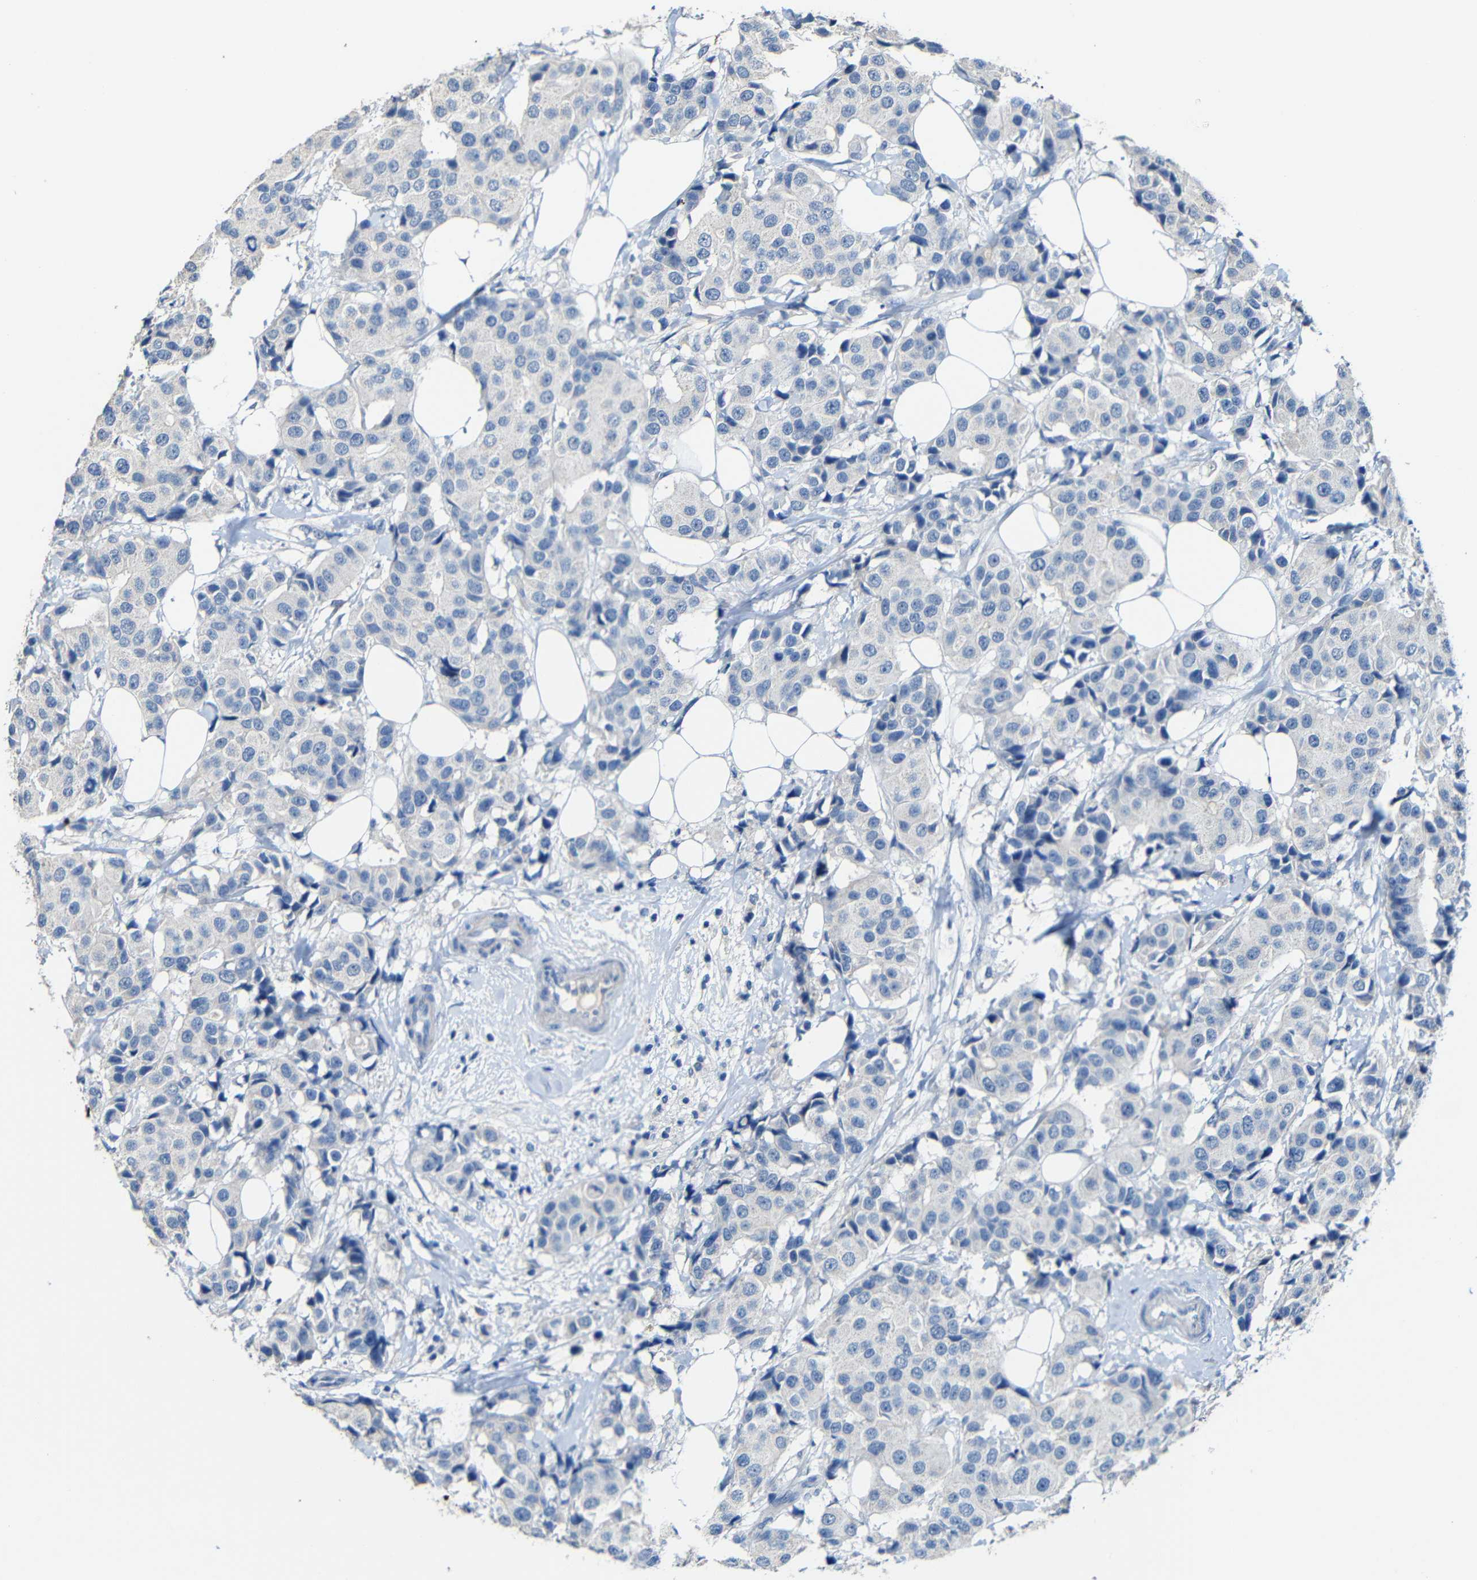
{"staining": {"intensity": "negative", "quantity": "none", "location": "none"}, "tissue": "breast cancer", "cell_type": "Tumor cells", "image_type": "cancer", "snomed": [{"axis": "morphology", "description": "Normal tissue, NOS"}, {"axis": "morphology", "description": "Duct carcinoma"}, {"axis": "topography", "description": "Breast"}], "caption": "Immunohistochemical staining of human breast invasive ductal carcinoma shows no significant staining in tumor cells.", "gene": "ACKR2", "patient": {"sex": "female", "age": 39}}